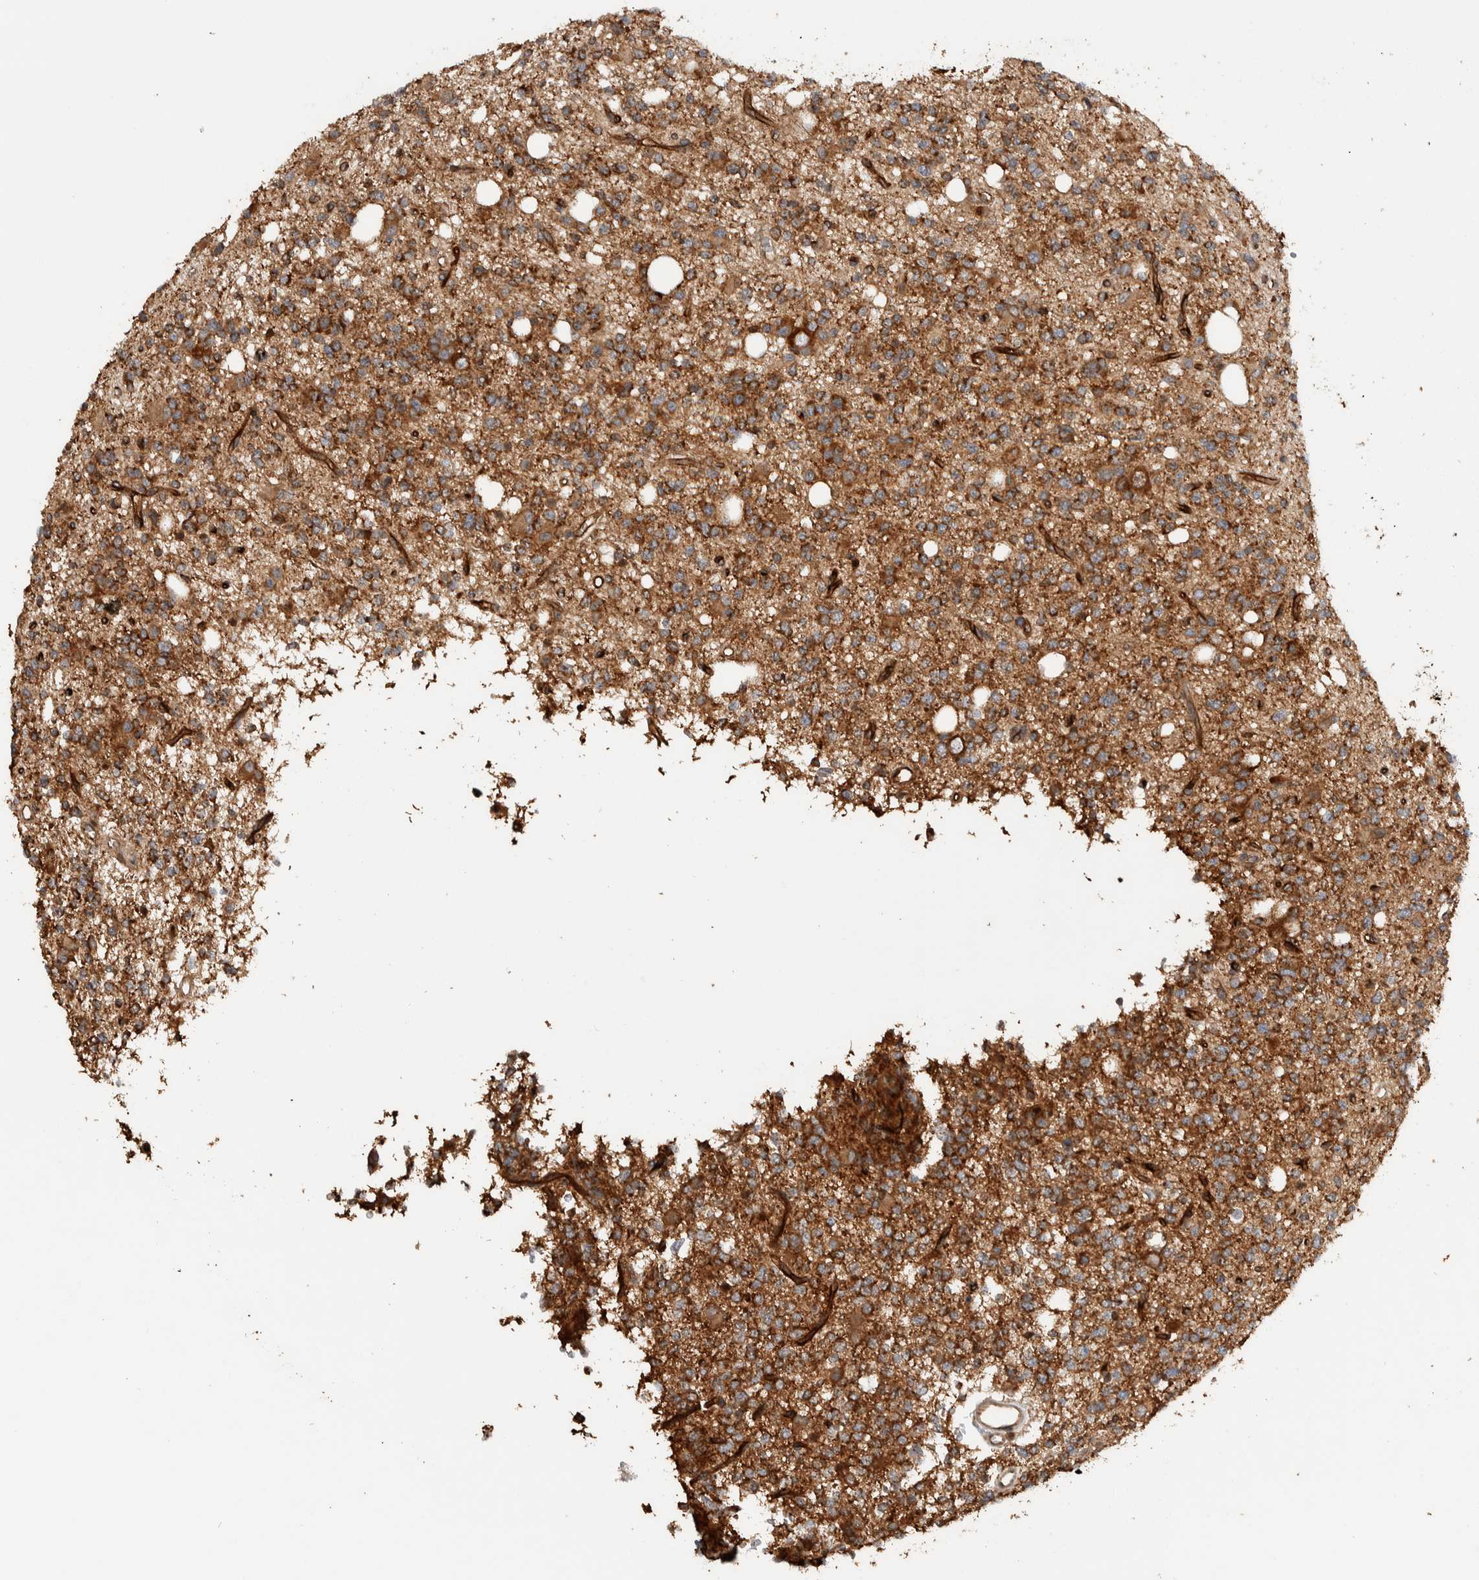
{"staining": {"intensity": "moderate", "quantity": ">75%", "location": "cytoplasmic/membranous"}, "tissue": "glioma", "cell_type": "Tumor cells", "image_type": "cancer", "snomed": [{"axis": "morphology", "description": "Glioma, malignant, High grade"}, {"axis": "topography", "description": "Brain"}], "caption": "IHC staining of high-grade glioma (malignant), which reveals medium levels of moderate cytoplasmic/membranous expression in approximately >75% of tumor cells indicating moderate cytoplasmic/membranous protein positivity. The staining was performed using DAB (3,3'-diaminobenzidine) (brown) for protein detection and nuclei were counterstained in hematoxylin (blue).", "gene": "VPS53", "patient": {"sex": "female", "age": 62}}